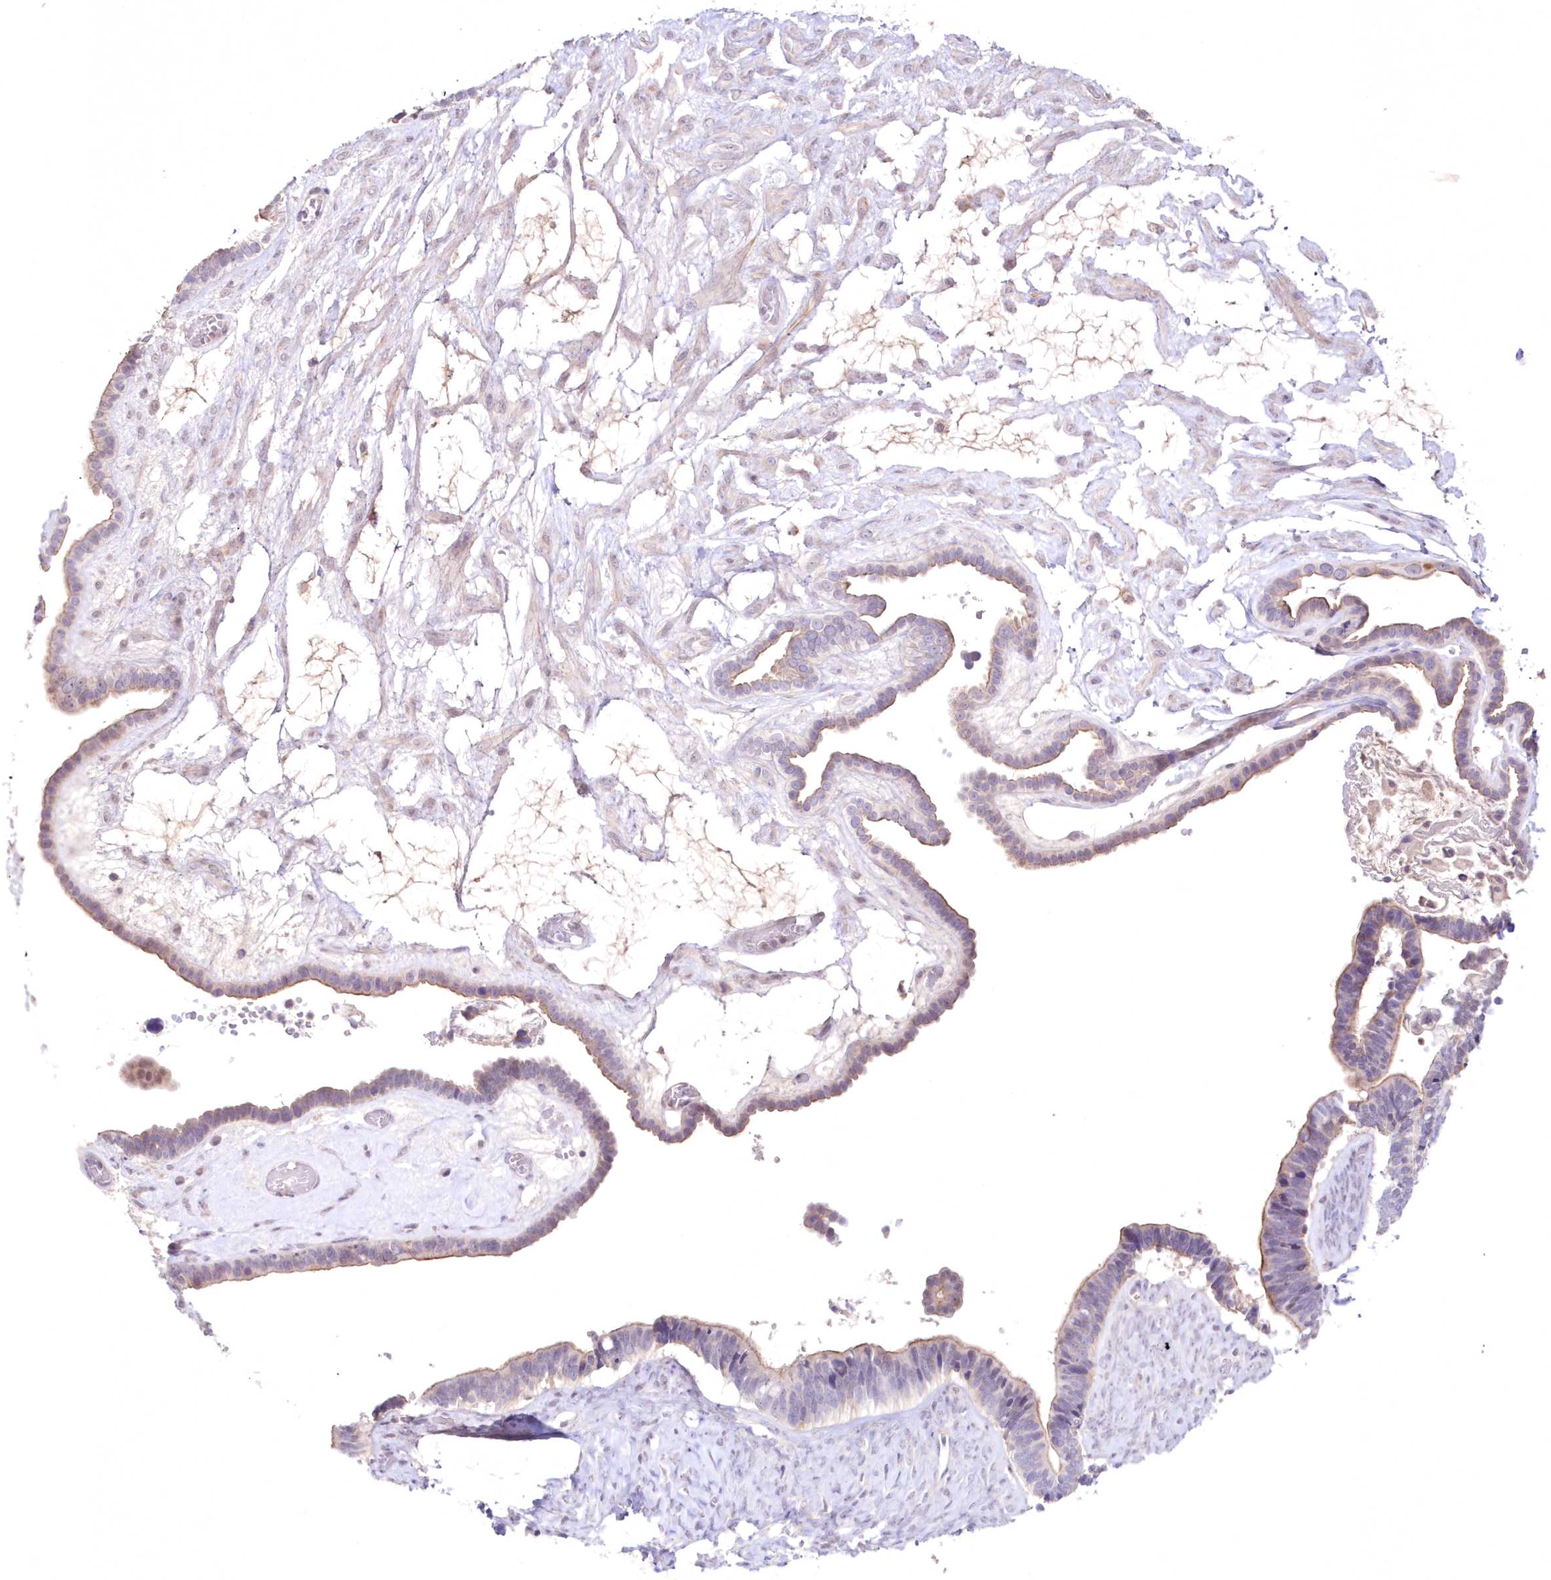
{"staining": {"intensity": "moderate", "quantity": "25%-75%", "location": "cytoplasmic/membranous"}, "tissue": "ovarian cancer", "cell_type": "Tumor cells", "image_type": "cancer", "snomed": [{"axis": "morphology", "description": "Cystadenocarcinoma, serous, NOS"}, {"axis": "topography", "description": "Ovary"}], "caption": "This photomicrograph shows immunohistochemistry staining of ovarian serous cystadenocarcinoma, with medium moderate cytoplasmic/membranous positivity in about 25%-75% of tumor cells.", "gene": "NEU4", "patient": {"sex": "female", "age": 56}}